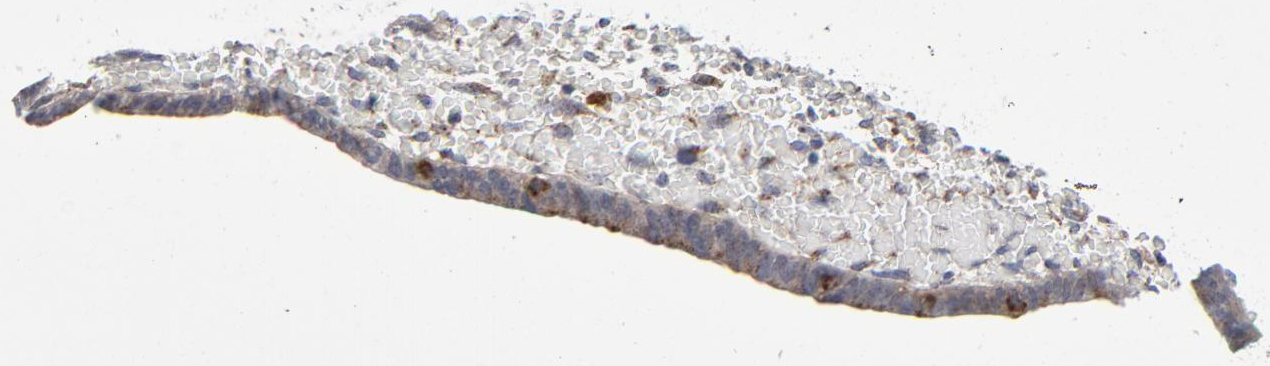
{"staining": {"intensity": "weak", "quantity": "25%-75%", "location": "cytoplasmic/membranous"}, "tissue": "endometrium", "cell_type": "Cells in endometrial stroma", "image_type": "normal", "snomed": [{"axis": "morphology", "description": "Normal tissue, NOS"}, {"axis": "topography", "description": "Endometrium"}], "caption": "DAB (3,3'-diaminobenzidine) immunohistochemical staining of unremarkable human endometrium exhibits weak cytoplasmic/membranous protein staining in about 25%-75% of cells in endometrial stroma.", "gene": "AKT2", "patient": {"sex": "female", "age": 42}}